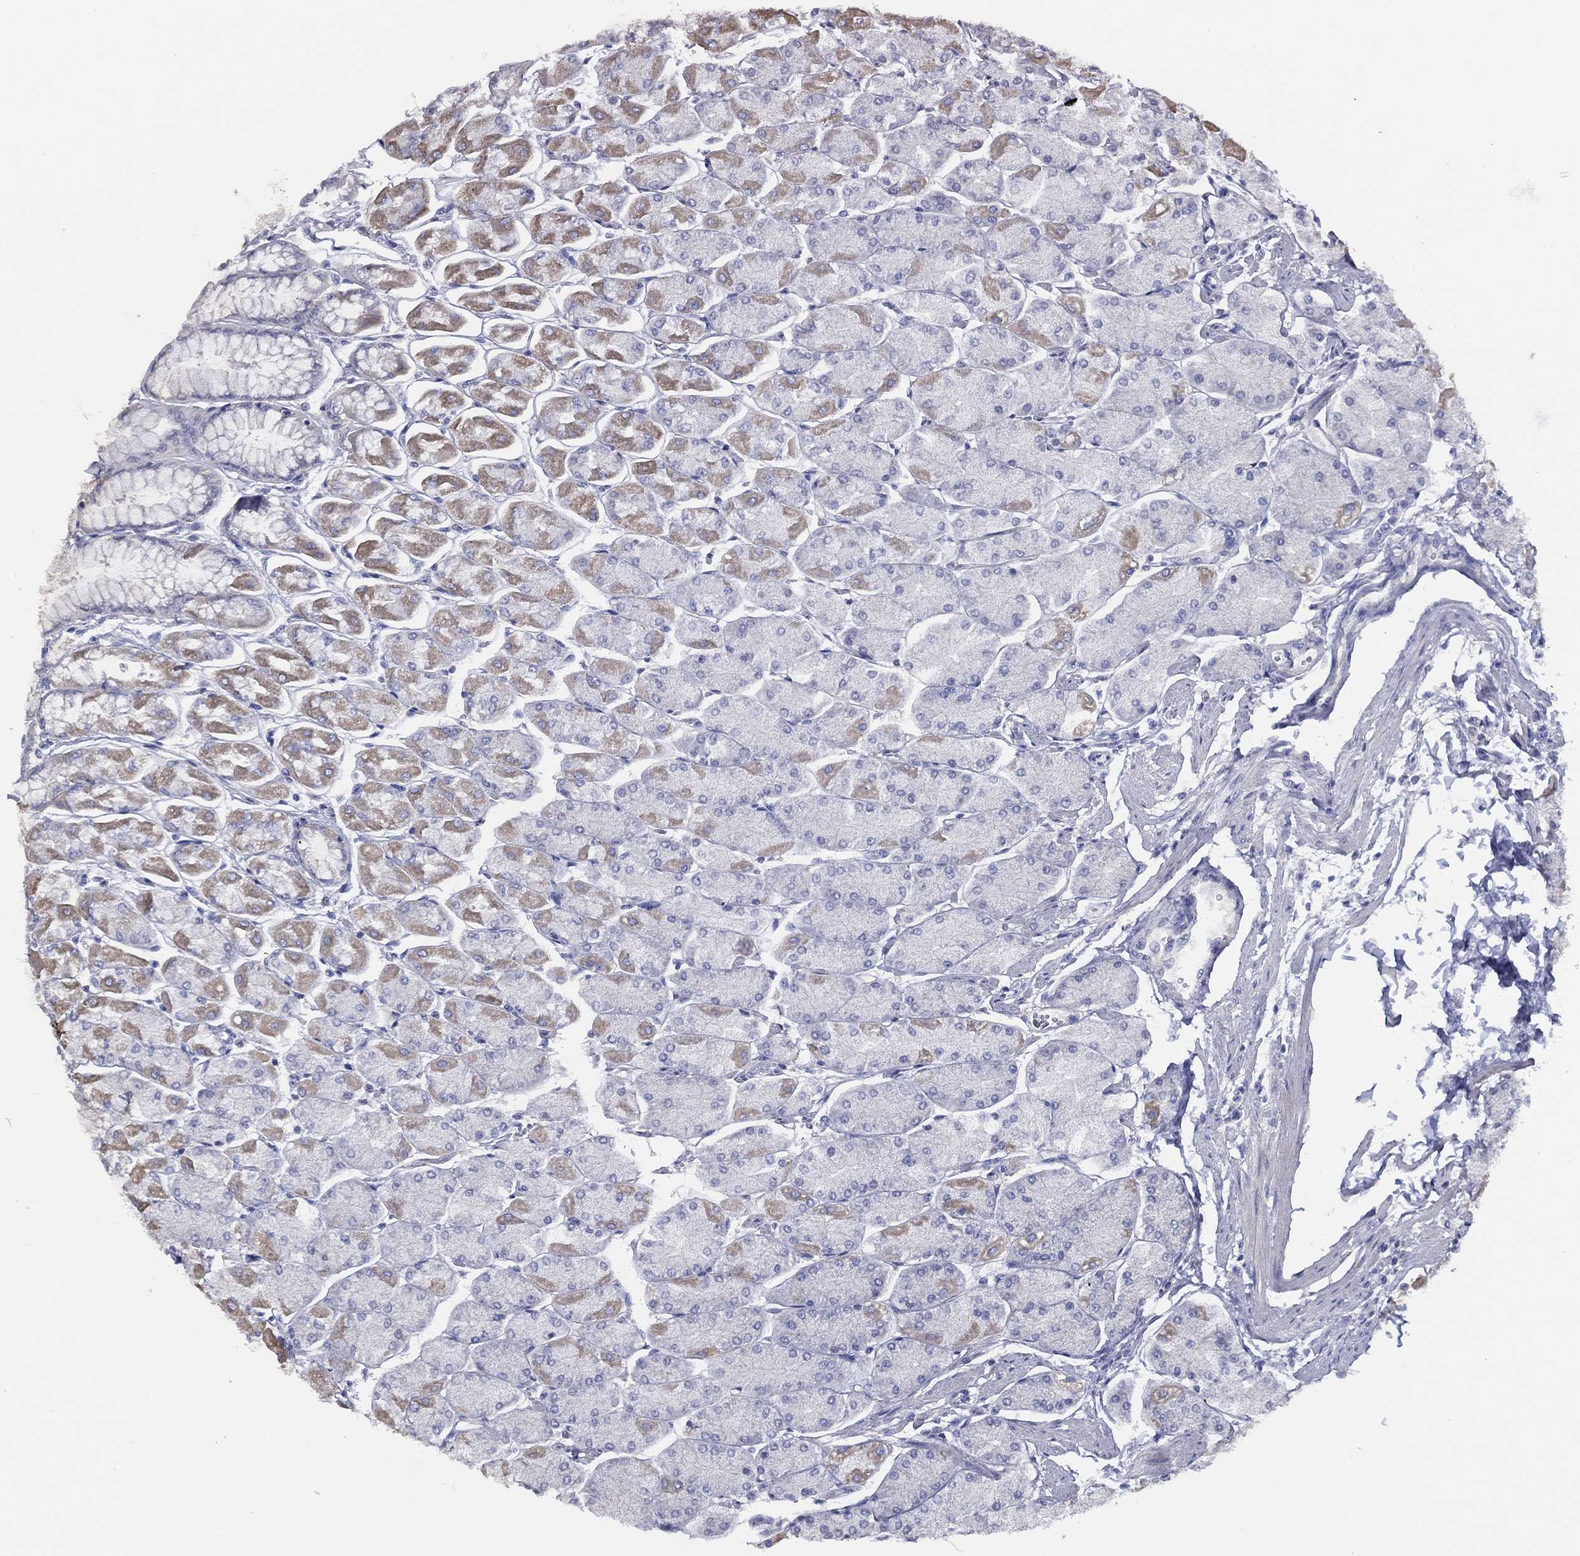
{"staining": {"intensity": "weak", "quantity": "<25%", "location": "cytoplasmic/membranous"}, "tissue": "stomach", "cell_type": "Glandular cells", "image_type": "normal", "snomed": [{"axis": "morphology", "description": "Normal tissue, NOS"}, {"axis": "topography", "description": "Stomach, upper"}], "caption": "Immunohistochemistry (IHC) image of unremarkable stomach: stomach stained with DAB (3,3'-diaminobenzidine) displays no significant protein positivity in glandular cells.", "gene": "SLC13A4", "patient": {"sex": "male", "age": 60}}